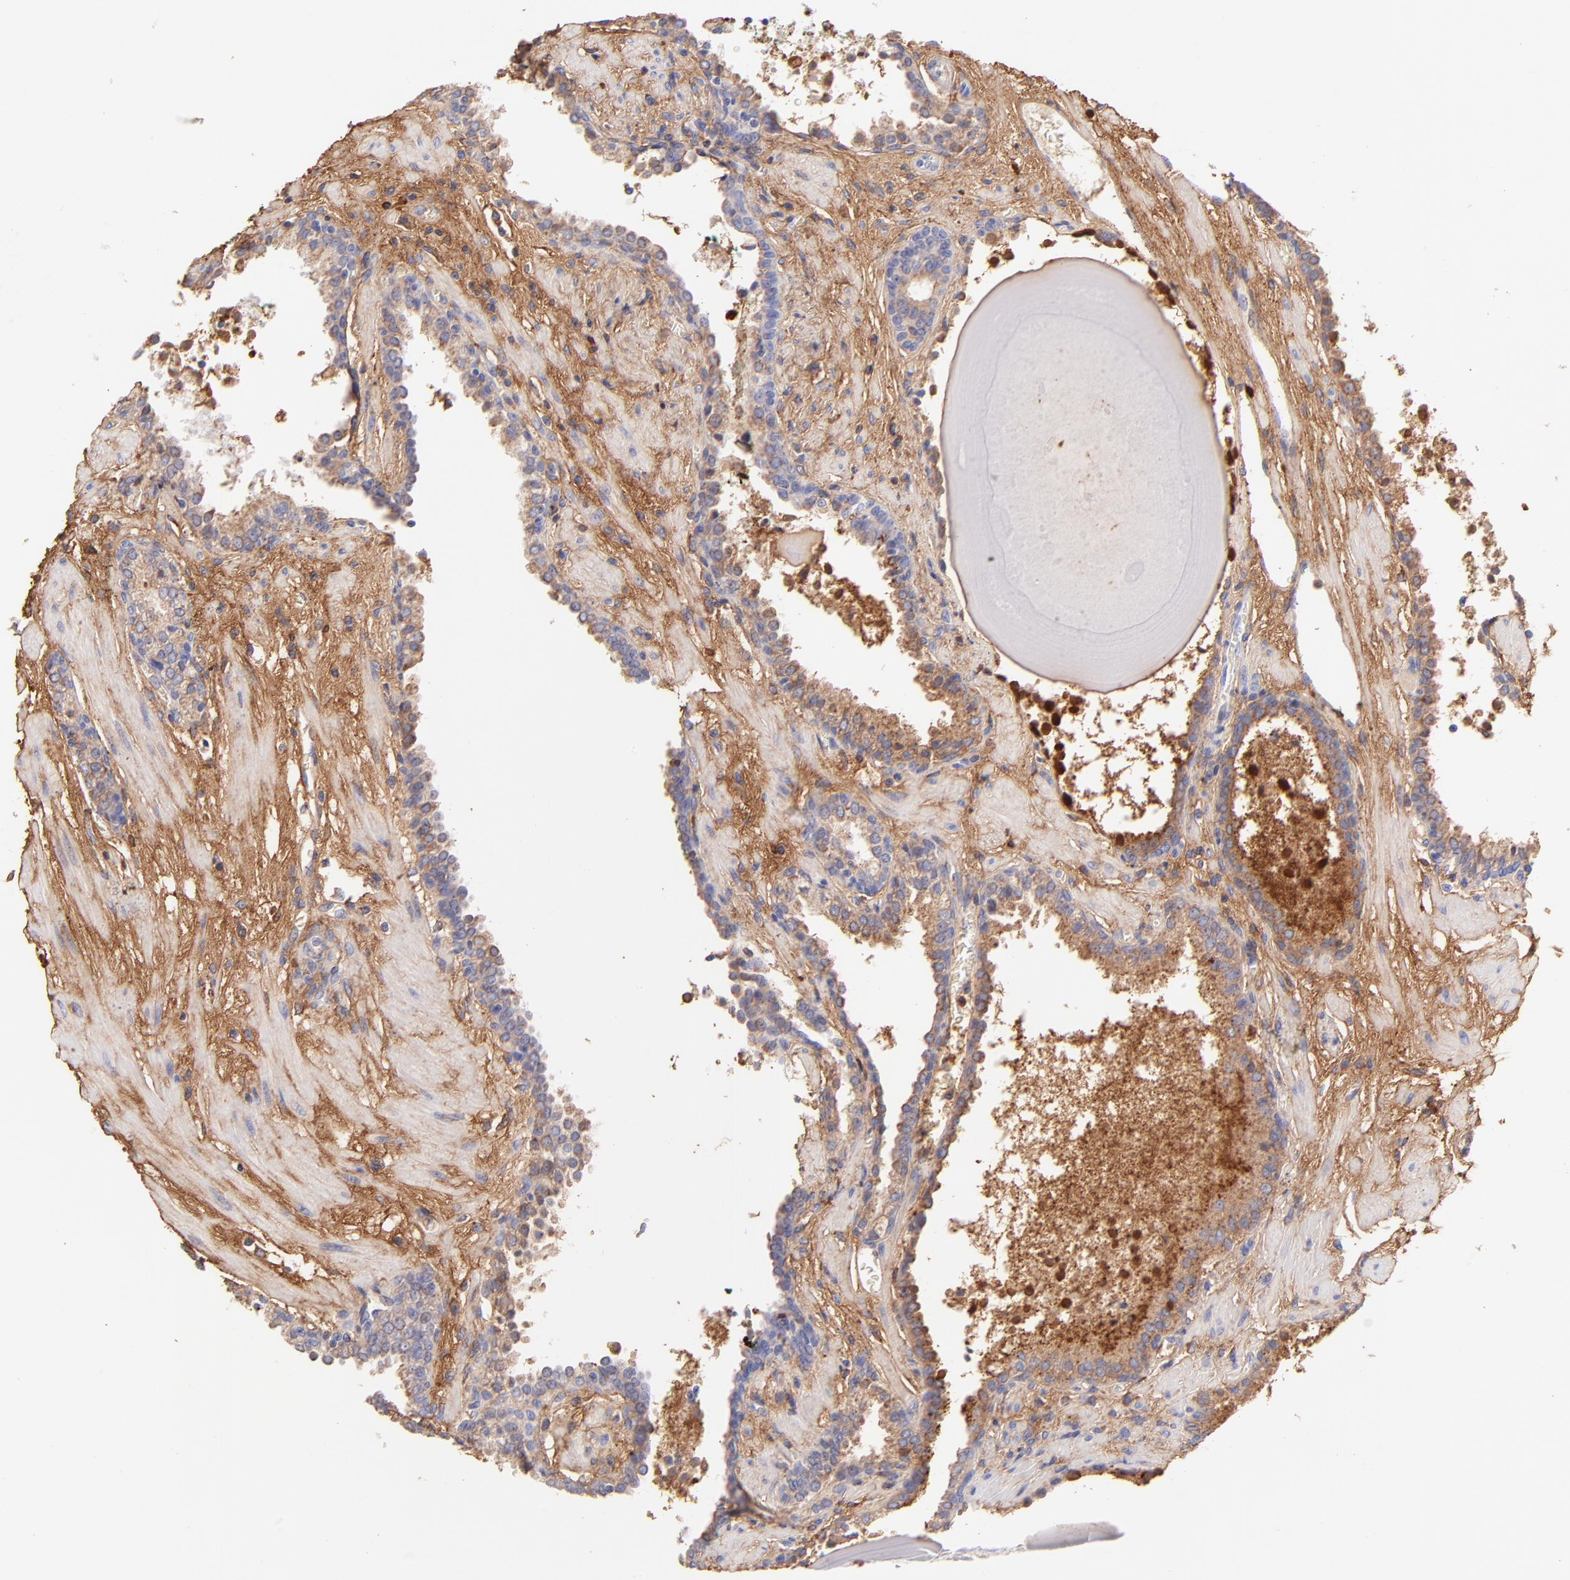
{"staining": {"intensity": "moderate", "quantity": ">75%", "location": "cytoplasmic/membranous"}, "tissue": "prostate cancer", "cell_type": "Tumor cells", "image_type": "cancer", "snomed": [{"axis": "morphology", "description": "Adenocarcinoma, Medium grade"}, {"axis": "topography", "description": "Prostate"}], "caption": "Protein staining of medium-grade adenocarcinoma (prostate) tissue displays moderate cytoplasmic/membranous positivity in approximately >75% of tumor cells. The staining was performed using DAB, with brown indicating positive protein expression. Nuclei are stained blue with hematoxylin.", "gene": "BGN", "patient": {"sex": "male", "age": 70}}